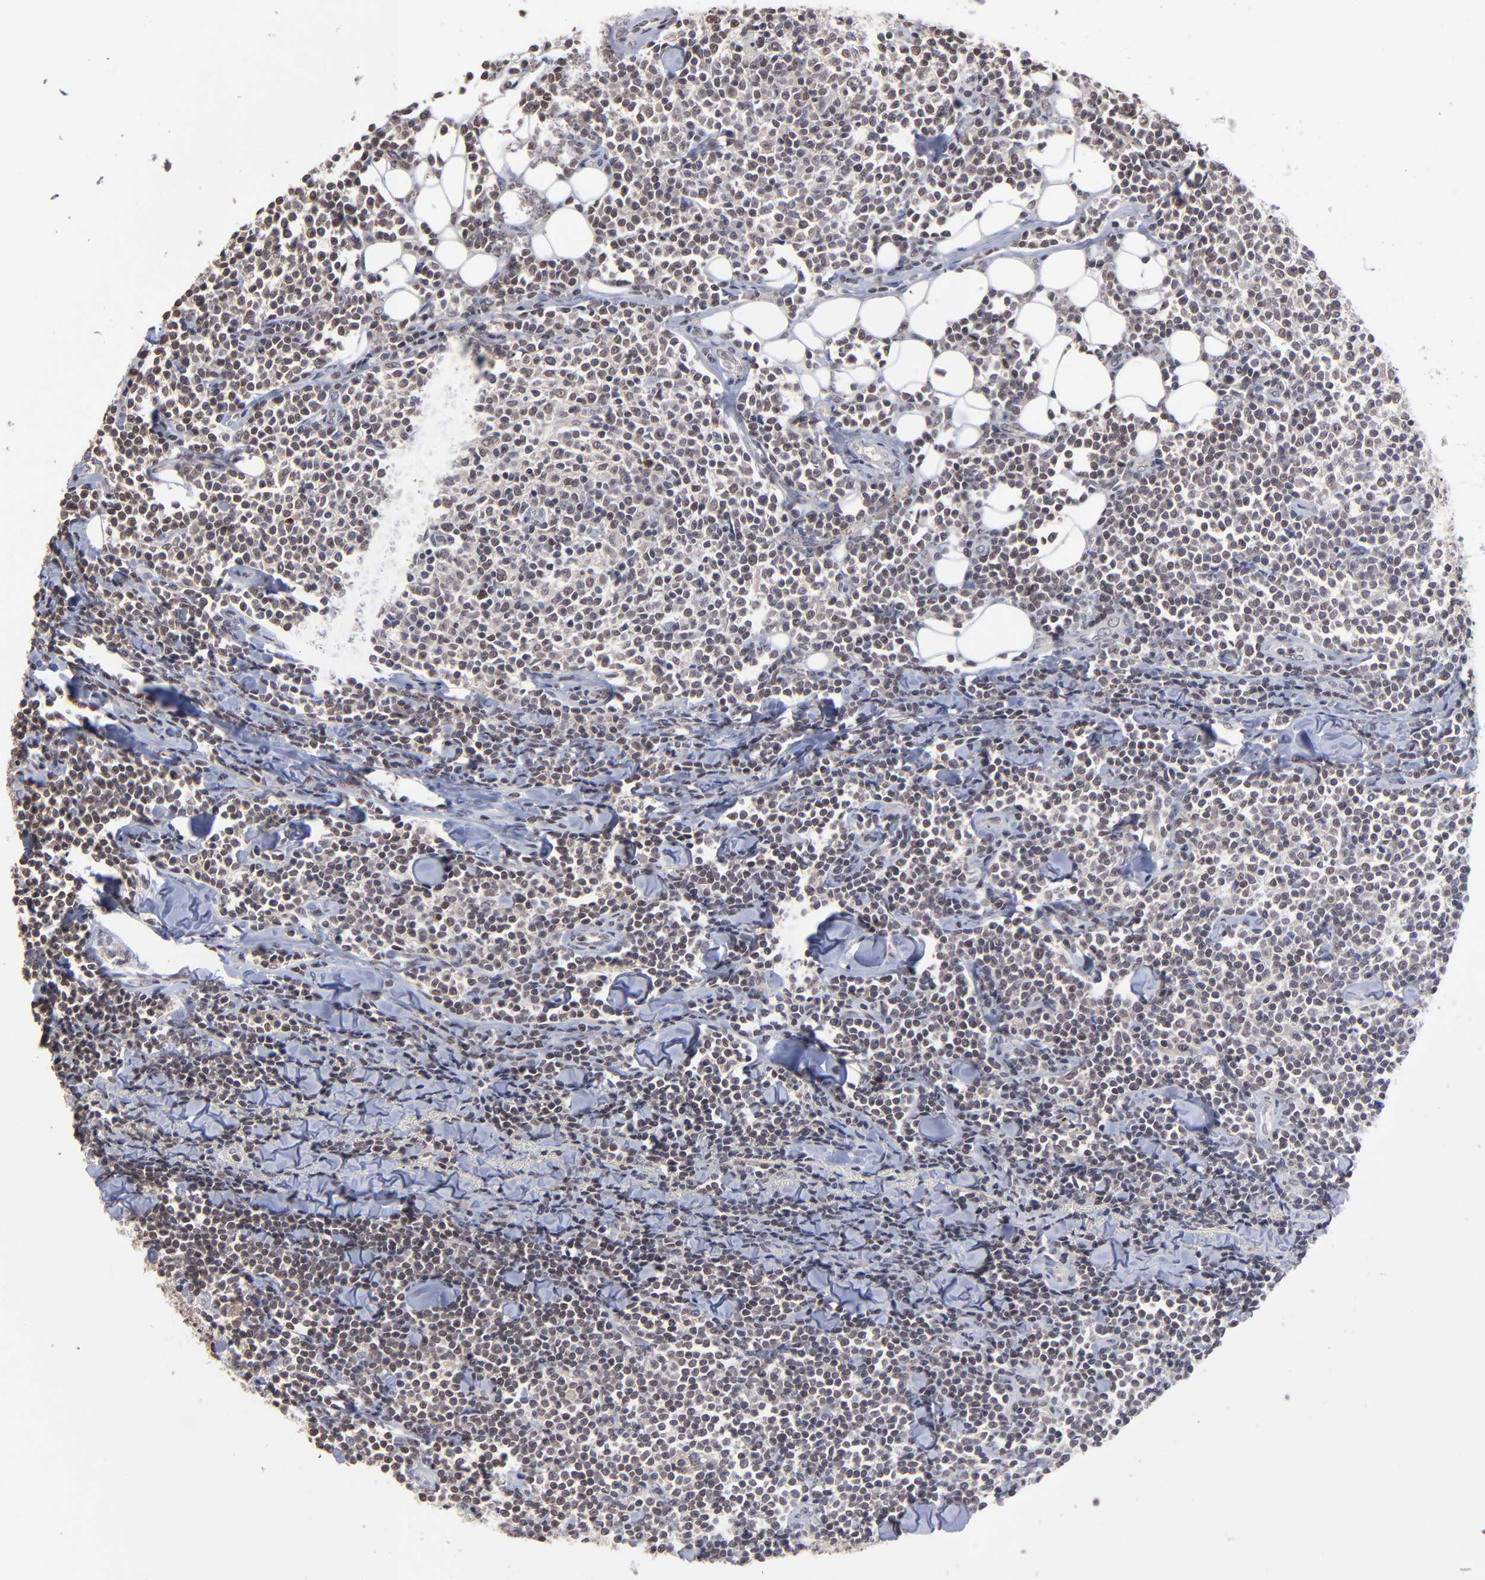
{"staining": {"intensity": "weak", "quantity": "25%-75%", "location": "cytoplasmic/membranous,nuclear"}, "tissue": "lymphoma", "cell_type": "Tumor cells", "image_type": "cancer", "snomed": [{"axis": "morphology", "description": "Malignant lymphoma, non-Hodgkin's type, Low grade"}, {"axis": "topography", "description": "Soft tissue"}], "caption": "Immunohistochemistry (IHC) (DAB (3,3'-diaminobenzidine)) staining of low-grade malignant lymphoma, non-Hodgkin's type demonstrates weak cytoplasmic/membranous and nuclear protein staining in approximately 25%-75% of tumor cells. The protein is shown in brown color, while the nuclei are stained blue.", "gene": "ZNF419", "patient": {"sex": "male", "age": 92}}